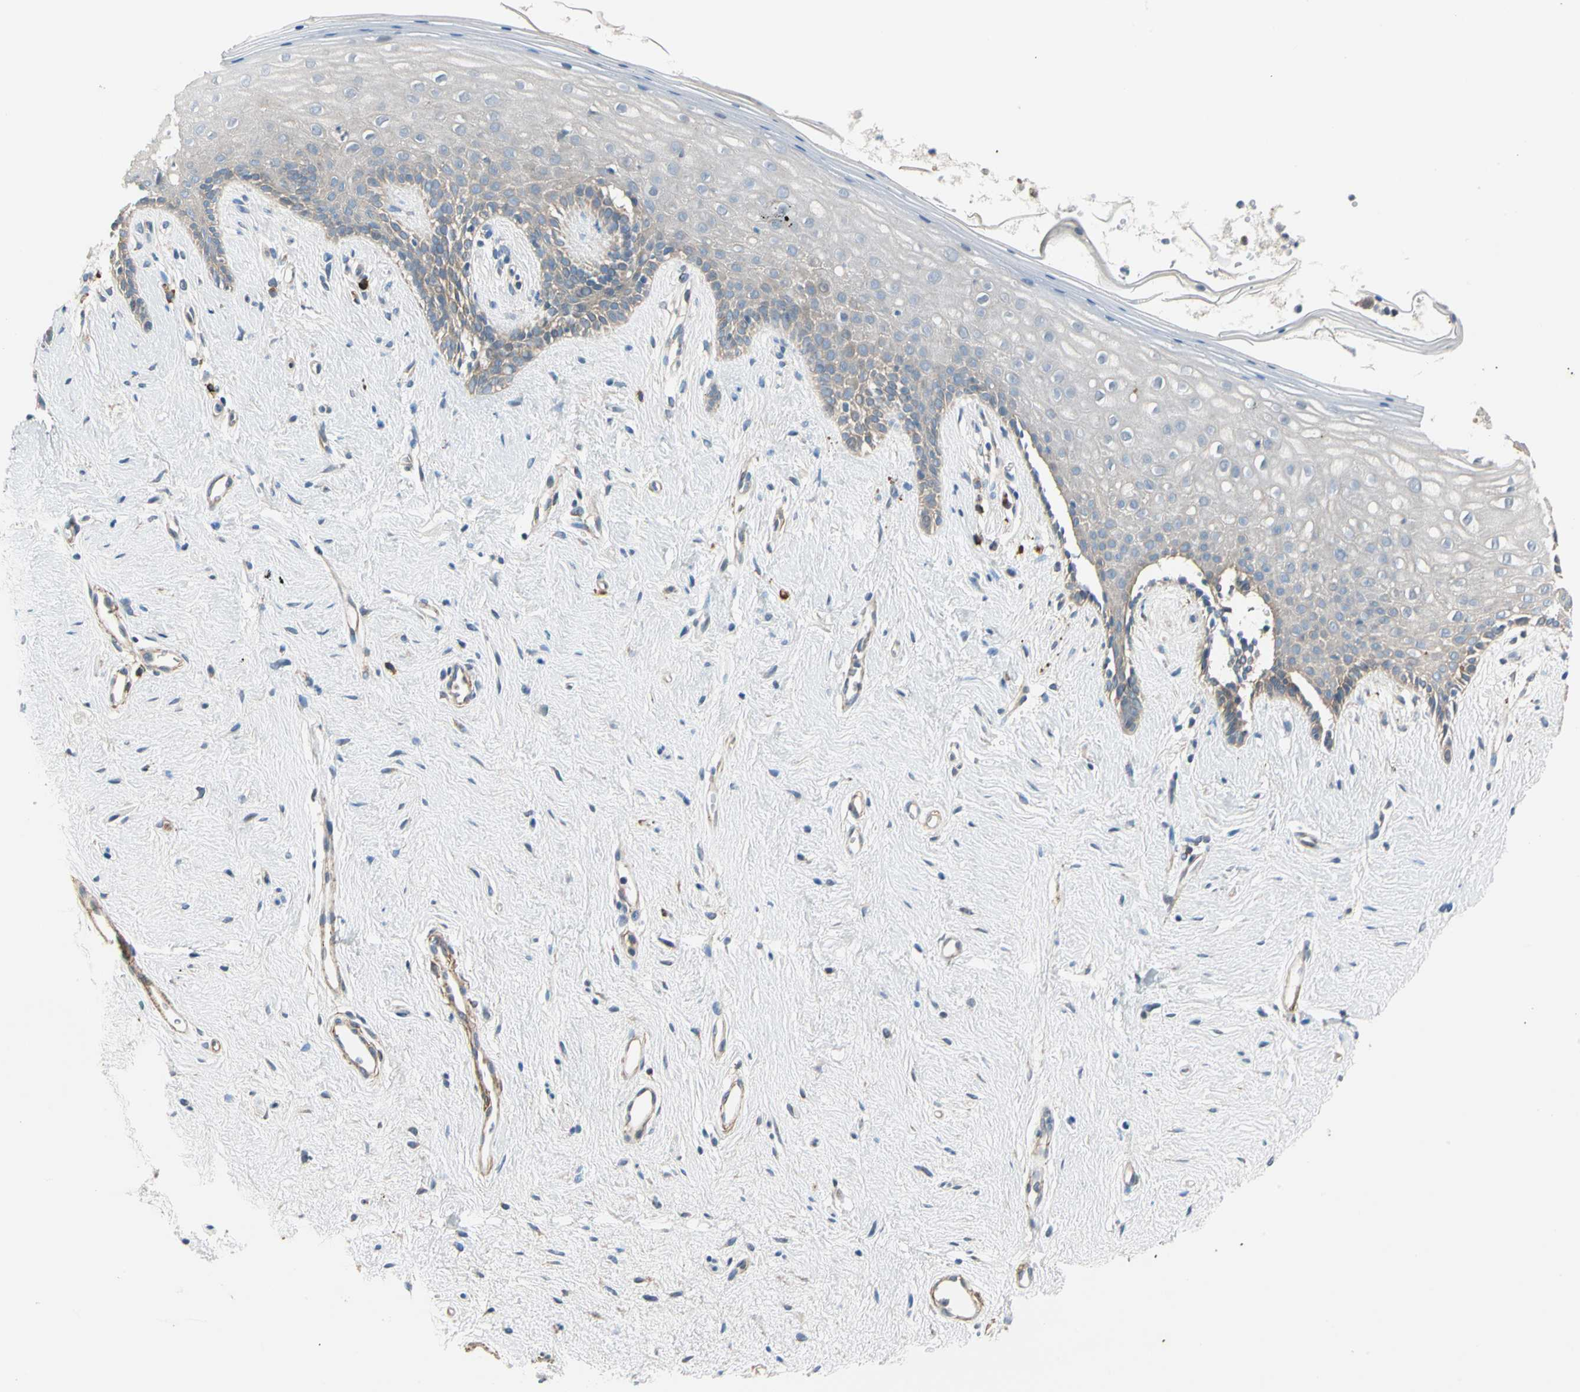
{"staining": {"intensity": "weak", "quantity": "25%-75%", "location": "cytoplasmic/membranous"}, "tissue": "vagina", "cell_type": "Squamous epithelial cells", "image_type": "normal", "snomed": [{"axis": "morphology", "description": "Normal tissue, NOS"}, {"axis": "topography", "description": "Vagina"}], "caption": "Protein expression analysis of benign vagina reveals weak cytoplasmic/membranous expression in approximately 25%-75% of squamous epithelial cells. (Stains: DAB (3,3'-diaminobenzidine) in brown, nuclei in blue, Microscopy: brightfield microscopy at high magnification).", "gene": "LIMK2", "patient": {"sex": "female", "age": 44}}